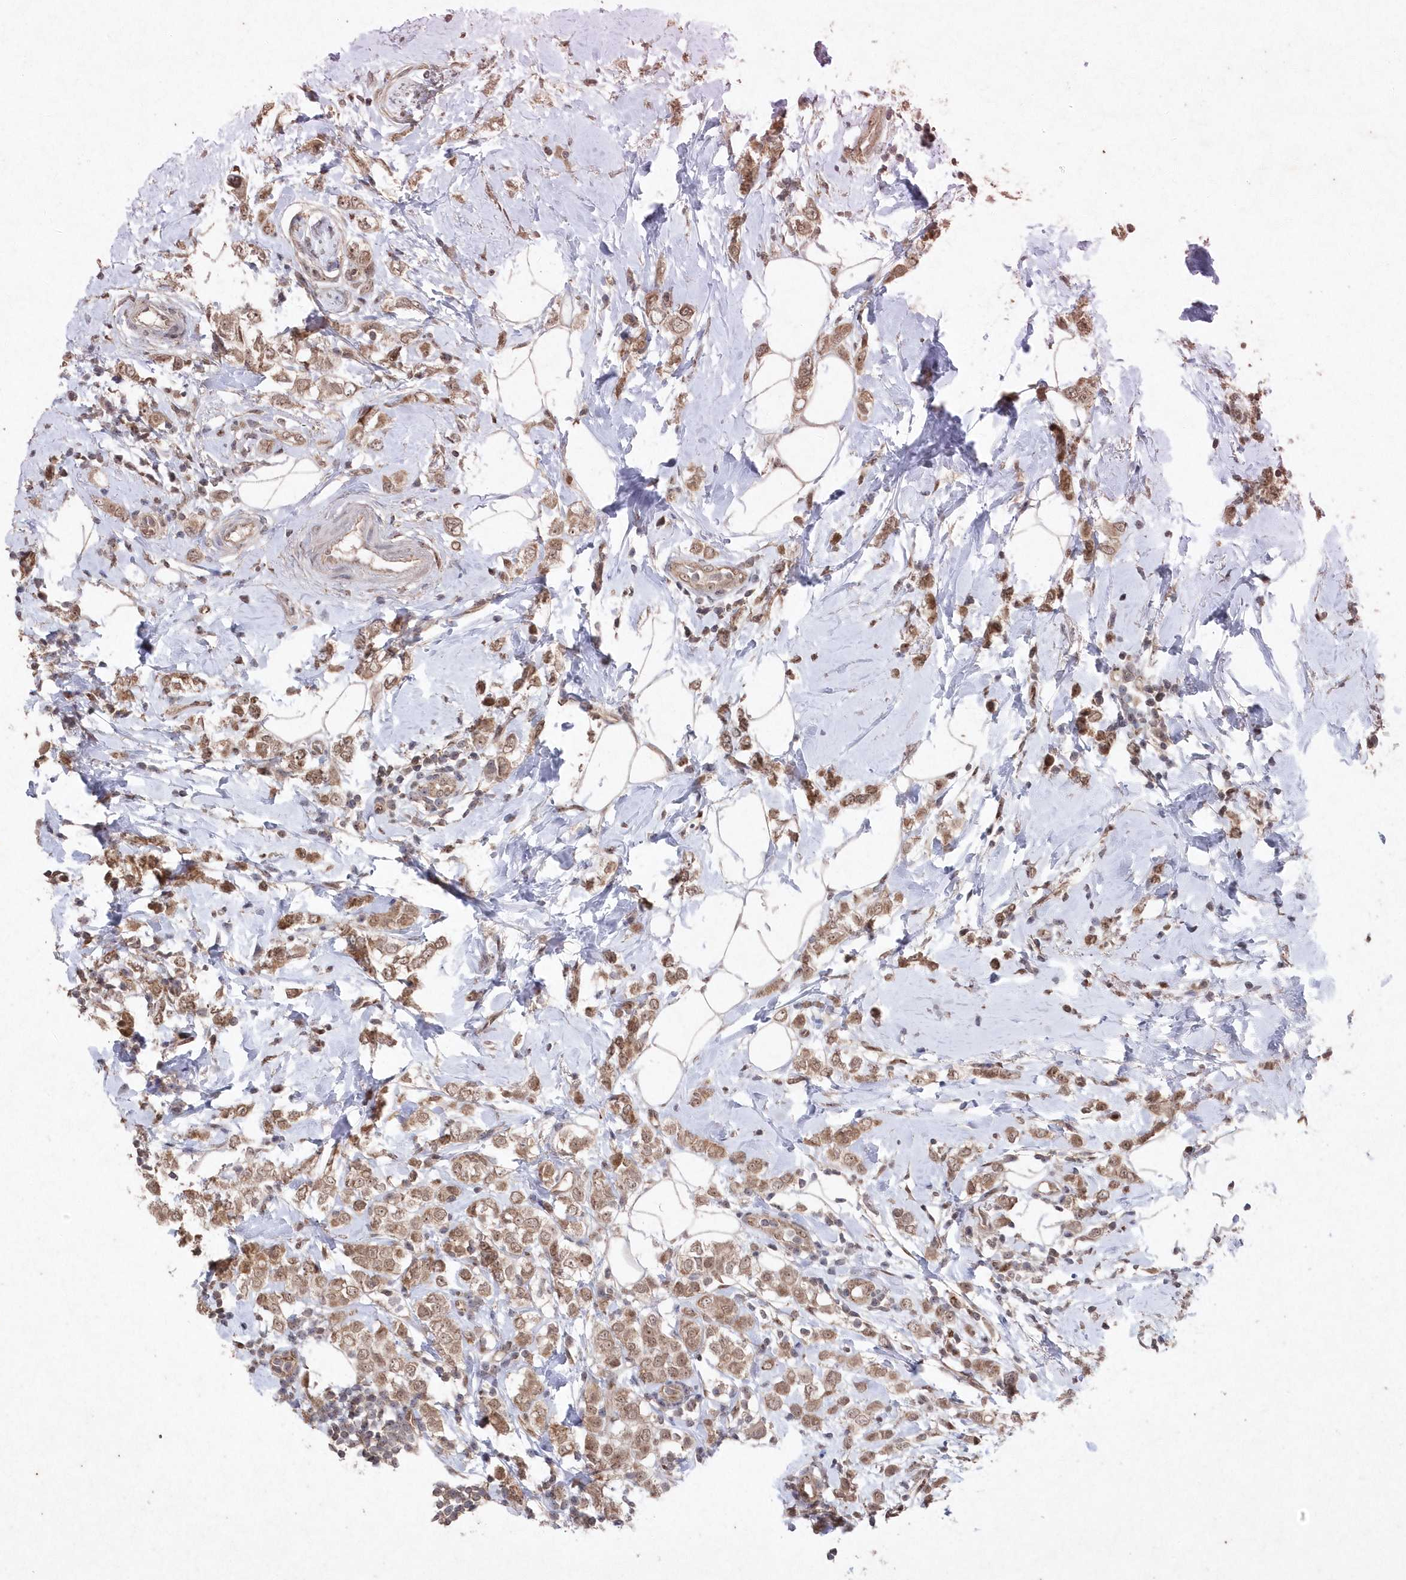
{"staining": {"intensity": "moderate", "quantity": ">75%", "location": "cytoplasmic/membranous"}, "tissue": "breast cancer", "cell_type": "Tumor cells", "image_type": "cancer", "snomed": [{"axis": "morphology", "description": "Lobular carcinoma"}, {"axis": "topography", "description": "Breast"}], "caption": "Lobular carcinoma (breast) stained with a brown dye shows moderate cytoplasmic/membranous positive staining in approximately >75% of tumor cells.", "gene": "VSIG2", "patient": {"sex": "female", "age": 47}}